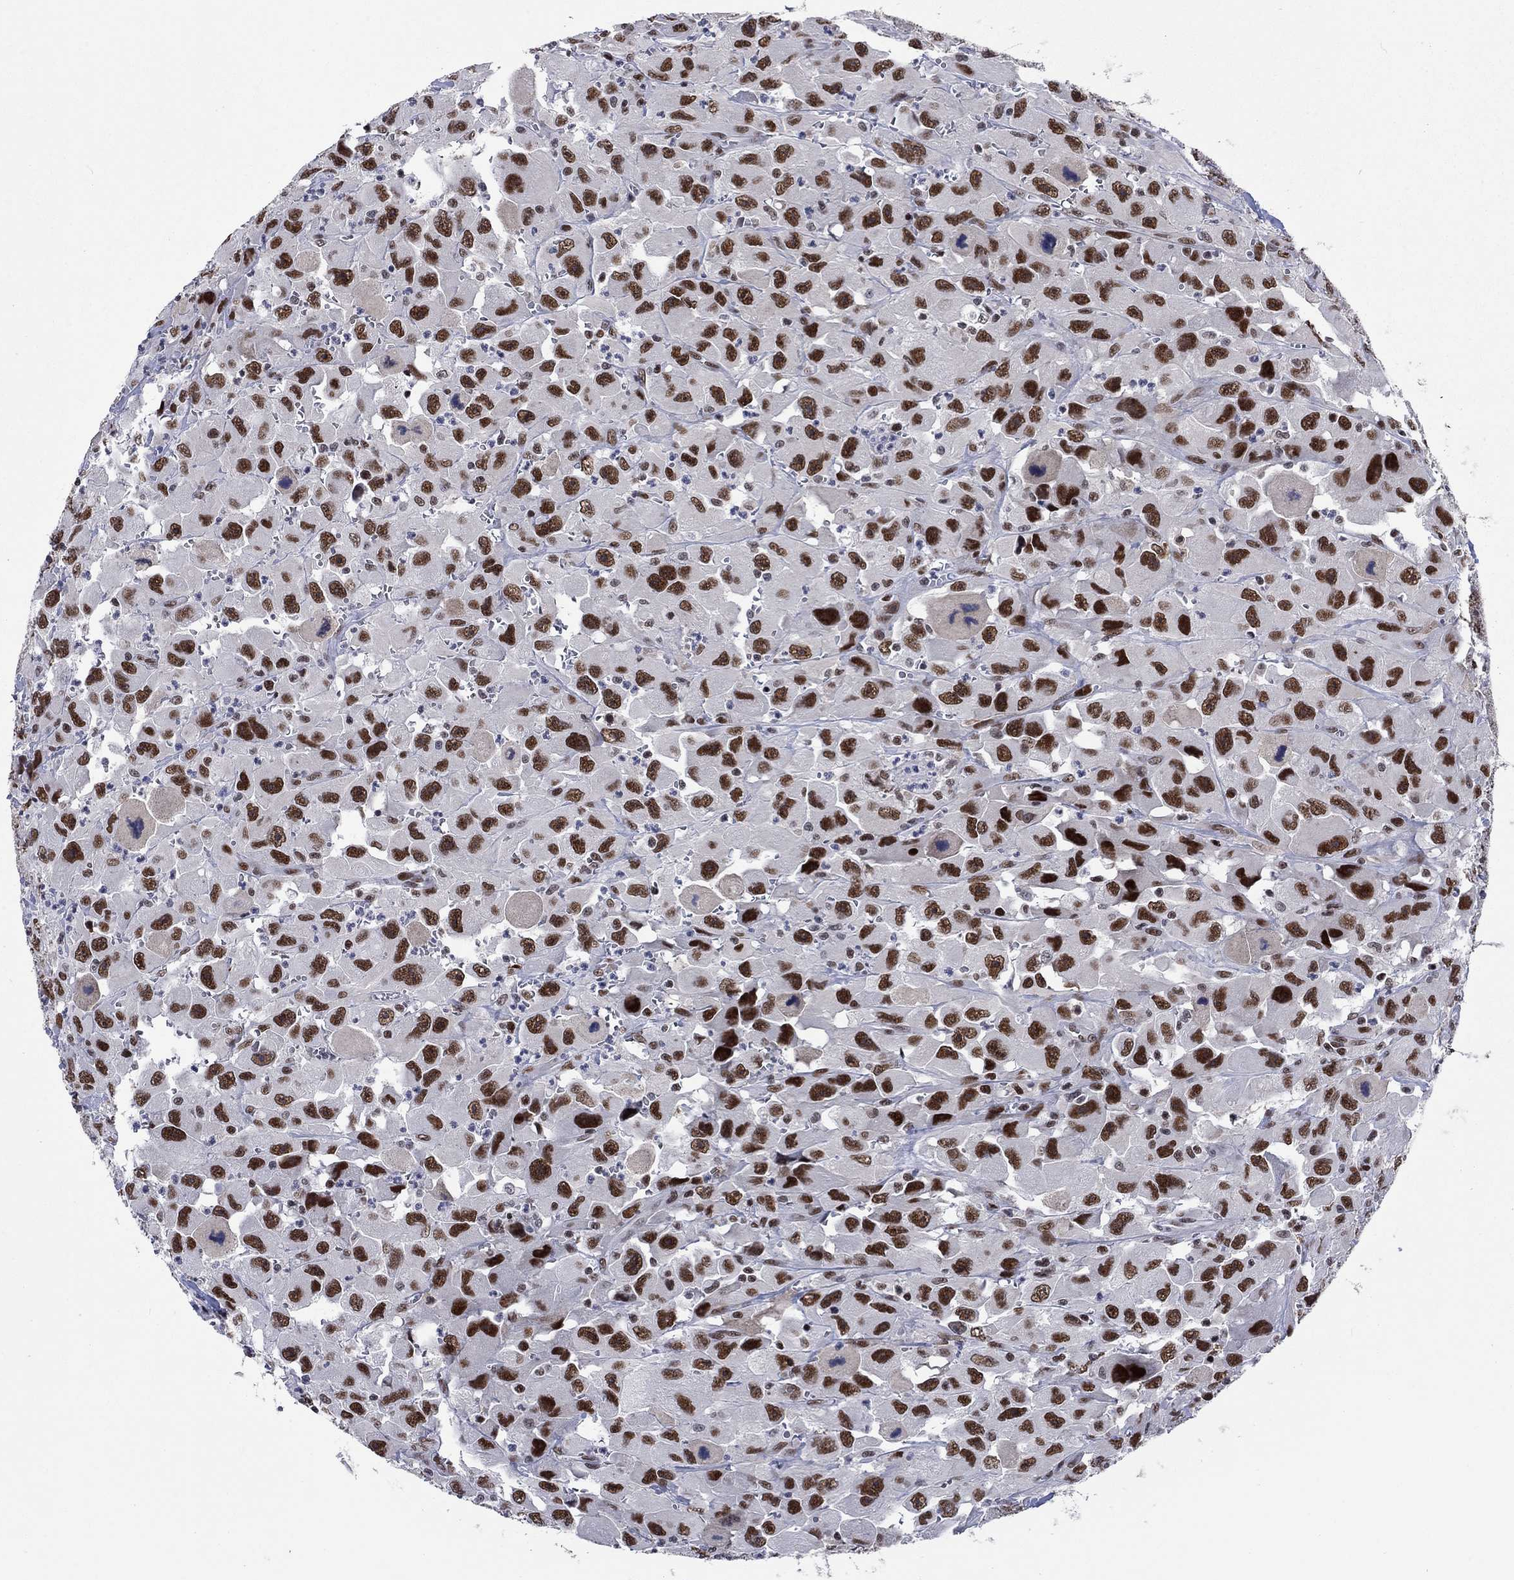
{"staining": {"intensity": "strong", "quantity": ">75%", "location": "nuclear"}, "tissue": "head and neck cancer", "cell_type": "Tumor cells", "image_type": "cancer", "snomed": [{"axis": "morphology", "description": "Squamous cell carcinoma, NOS"}, {"axis": "morphology", "description": "Squamous cell carcinoma, metastatic, NOS"}, {"axis": "topography", "description": "Oral tissue"}, {"axis": "topography", "description": "Head-Neck"}], "caption": "Immunohistochemical staining of human head and neck cancer displays high levels of strong nuclear protein expression in approximately >75% of tumor cells.", "gene": "HCFC1", "patient": {"sex": "female", "age": 85}}